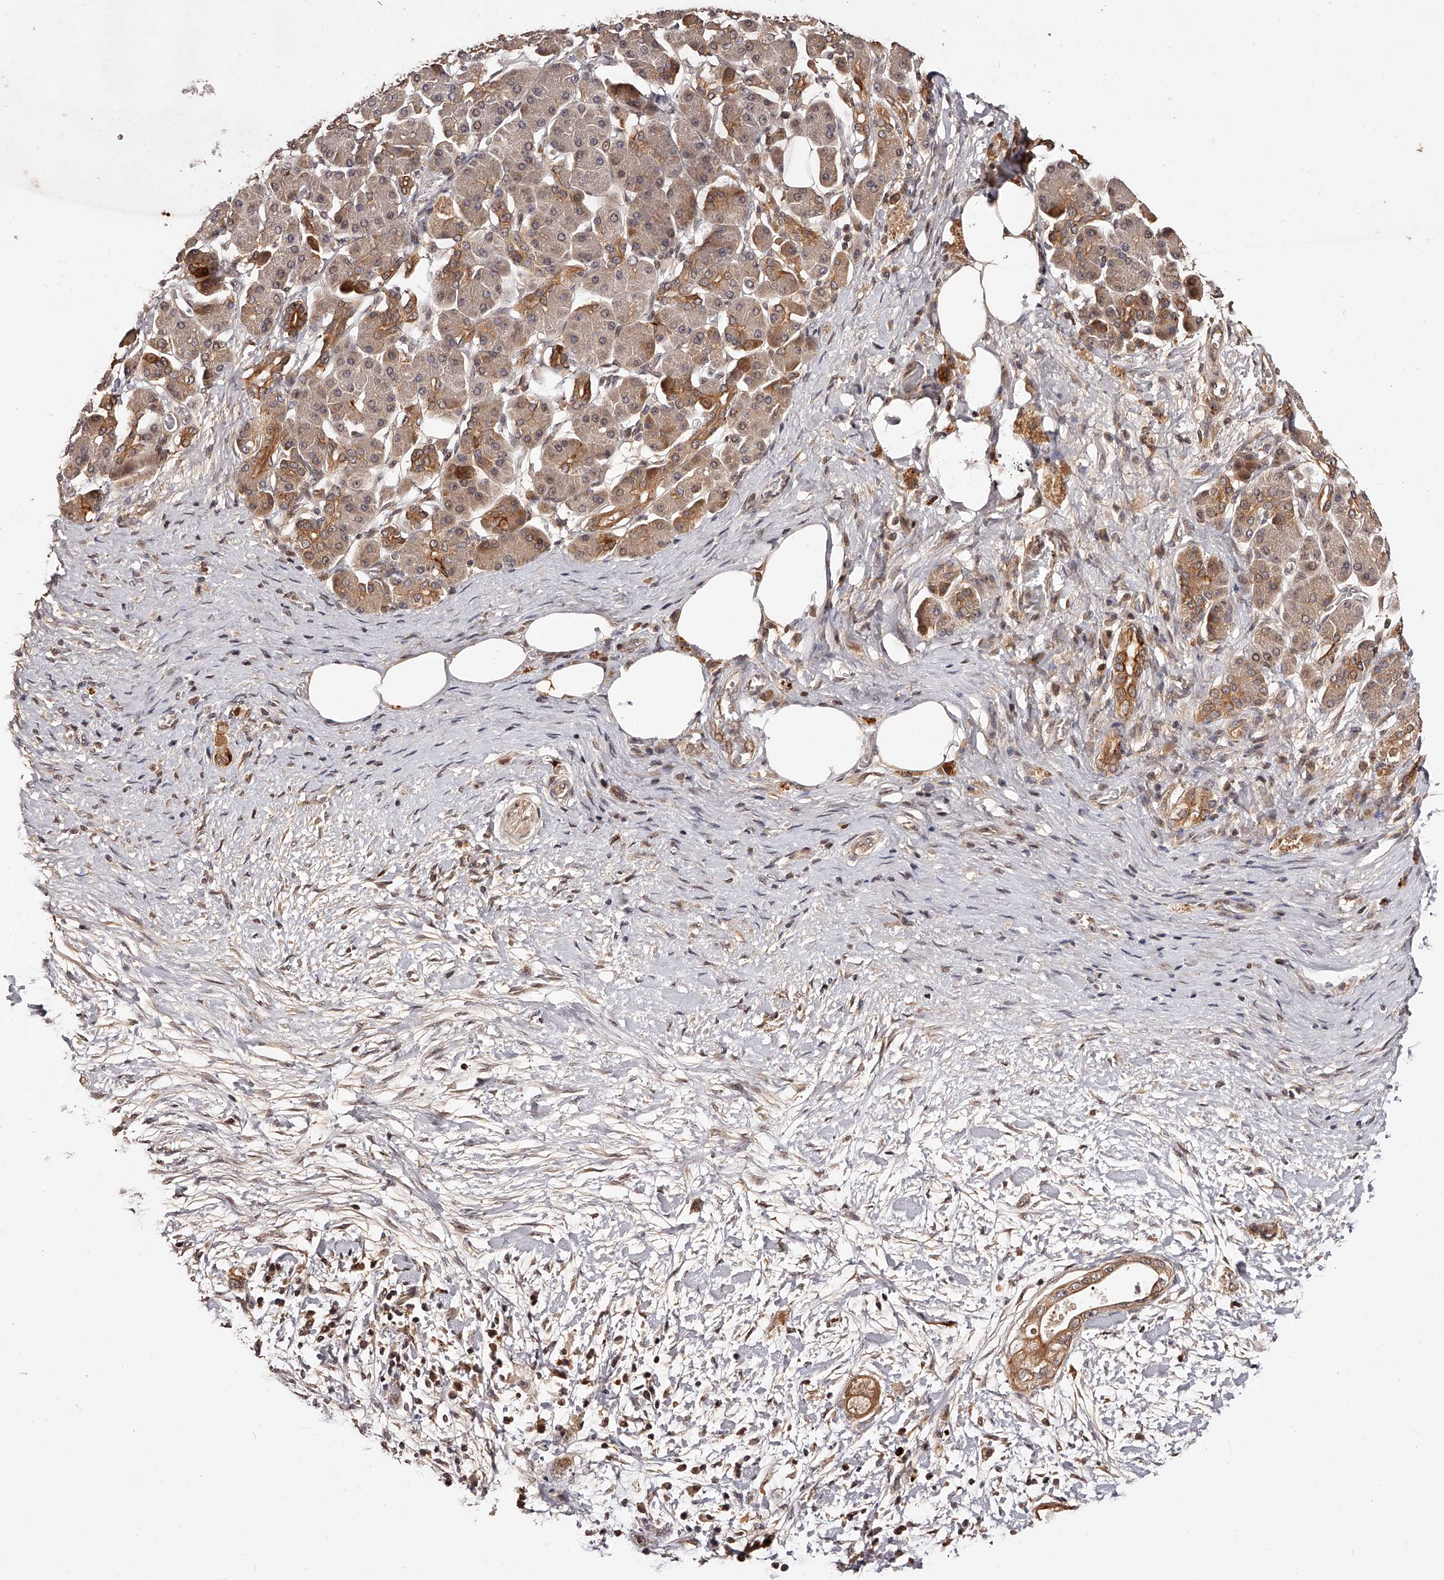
{"staining": {"intensity": "moderate", "quantity": ">75%", "location": "cytoplasmic/membranous"}, "tissue": "pancreatic cancer", "cell_type": "Tumor cells", "image_type": "cancer", "snomed": [{"axis": "morphology", "description": "Adenocarcinoma, NOS"}, {"axis": "topography", "description": "Pancreas"}], "caption": "Immunohistochemical staining of adenocarcinoma (pancreatic) reveals medium levels of moderate cytoplasmic/membranous protein expression in approximately >75% of tumor cells. The protein of interest is stained brown, and the nuclei are stained in blue (DAB (3,3'-diaminobenzidine) IHC with brightfield microscopy, high magnification).", "gene": "CUL7", "patient": {"sex": "male", "age": 58}}